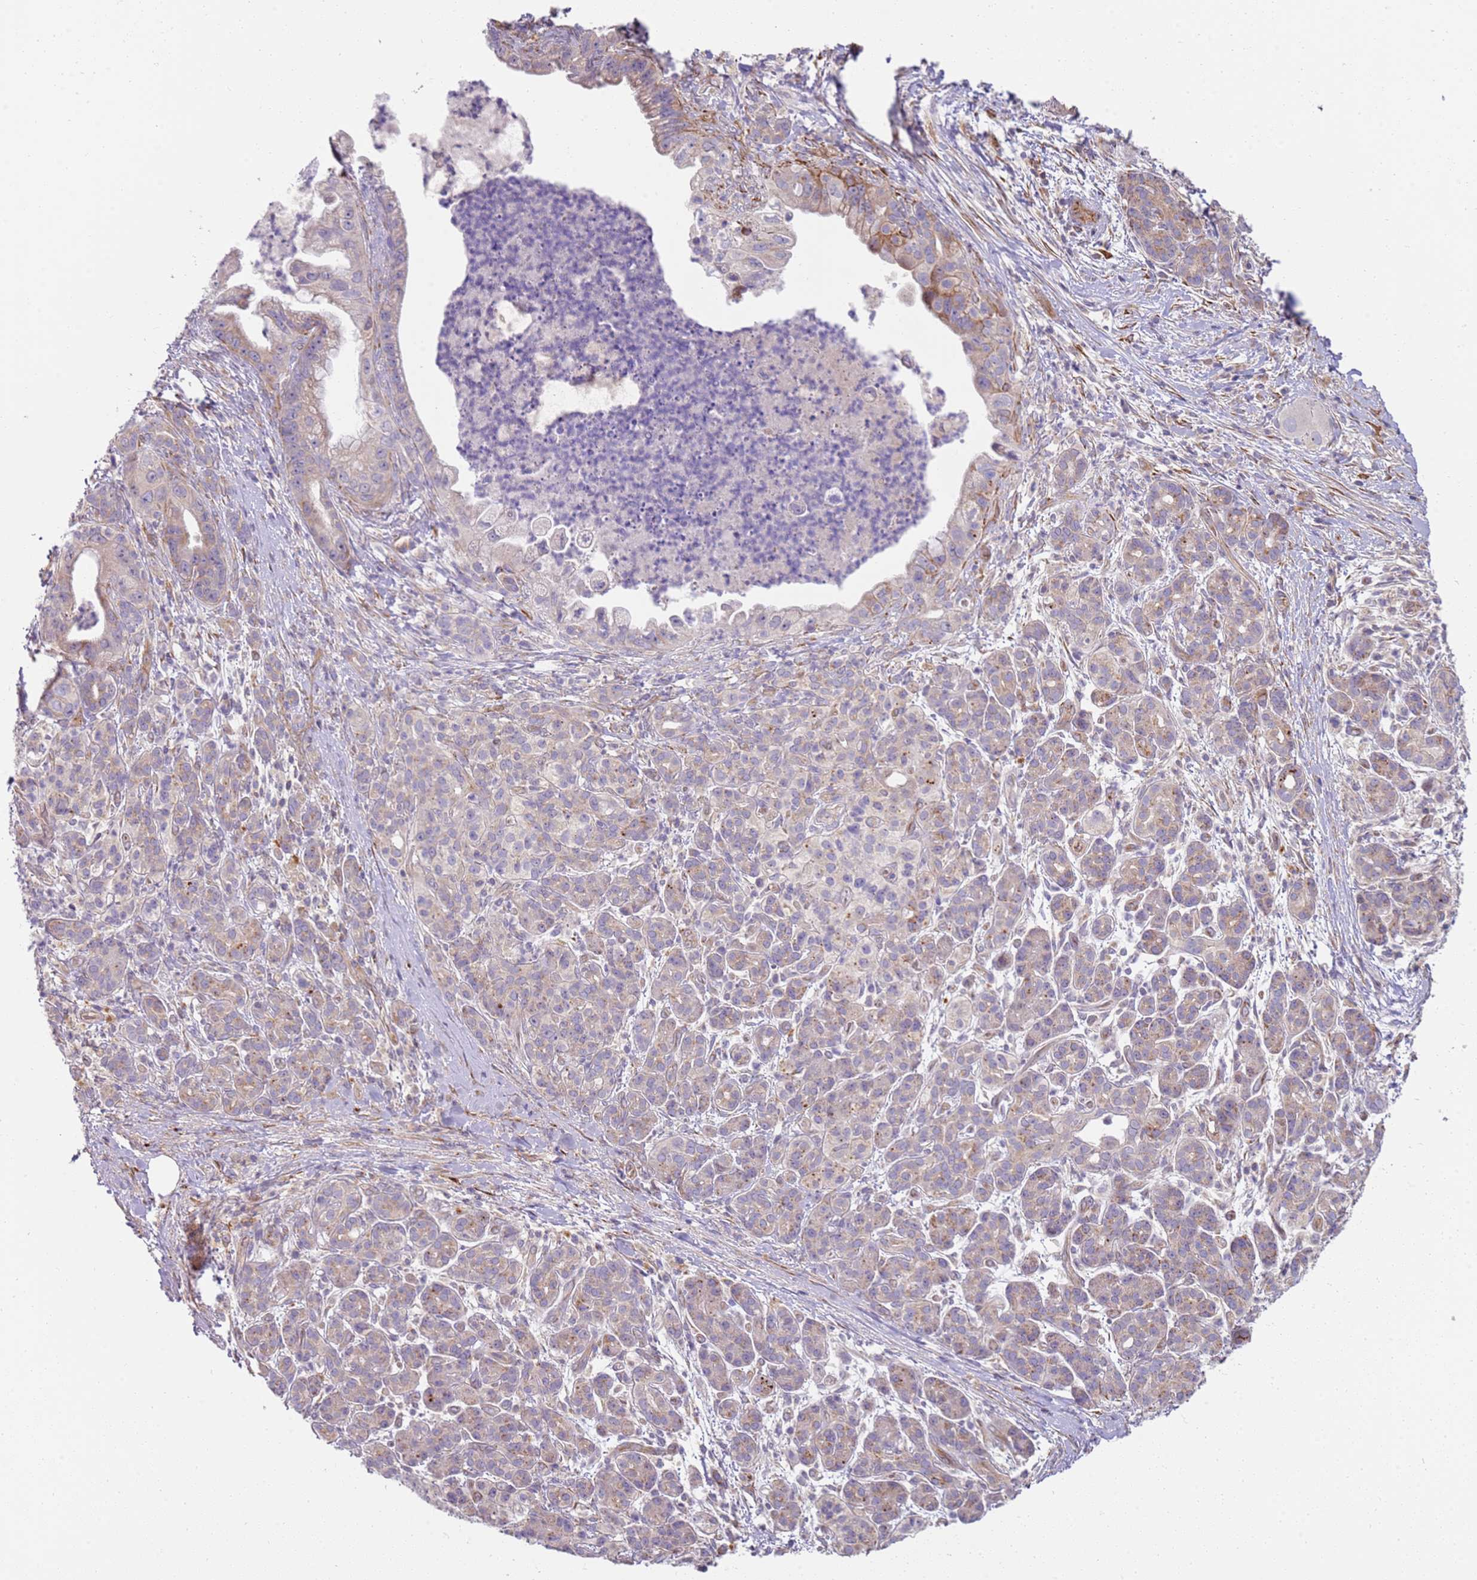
{"staining": {"intensity": "moderate", "quantity": "<25%", "location": "cytoplasmic/membranous"}, "tissue": "pancreatic cancer", "cell_type": "Tumor cells", "image_type": "cancer", "snomed": [{"axis": "morphology", "description": "Adenocarcinoma, NOS"}, {"axis": "topography", "description": "Pancreas"}], "caption": "Protein staining exhibits moderate cytoplasmic/membranous expression in about <25% of tumor cells in pancreatic cancer. (DAB (3,3'-diaminobenzidine) IHC, brown staining for protein, blue staining for nuclei).", "gene": "GRAP", "patient": {"sex": "male", "age": 58}}